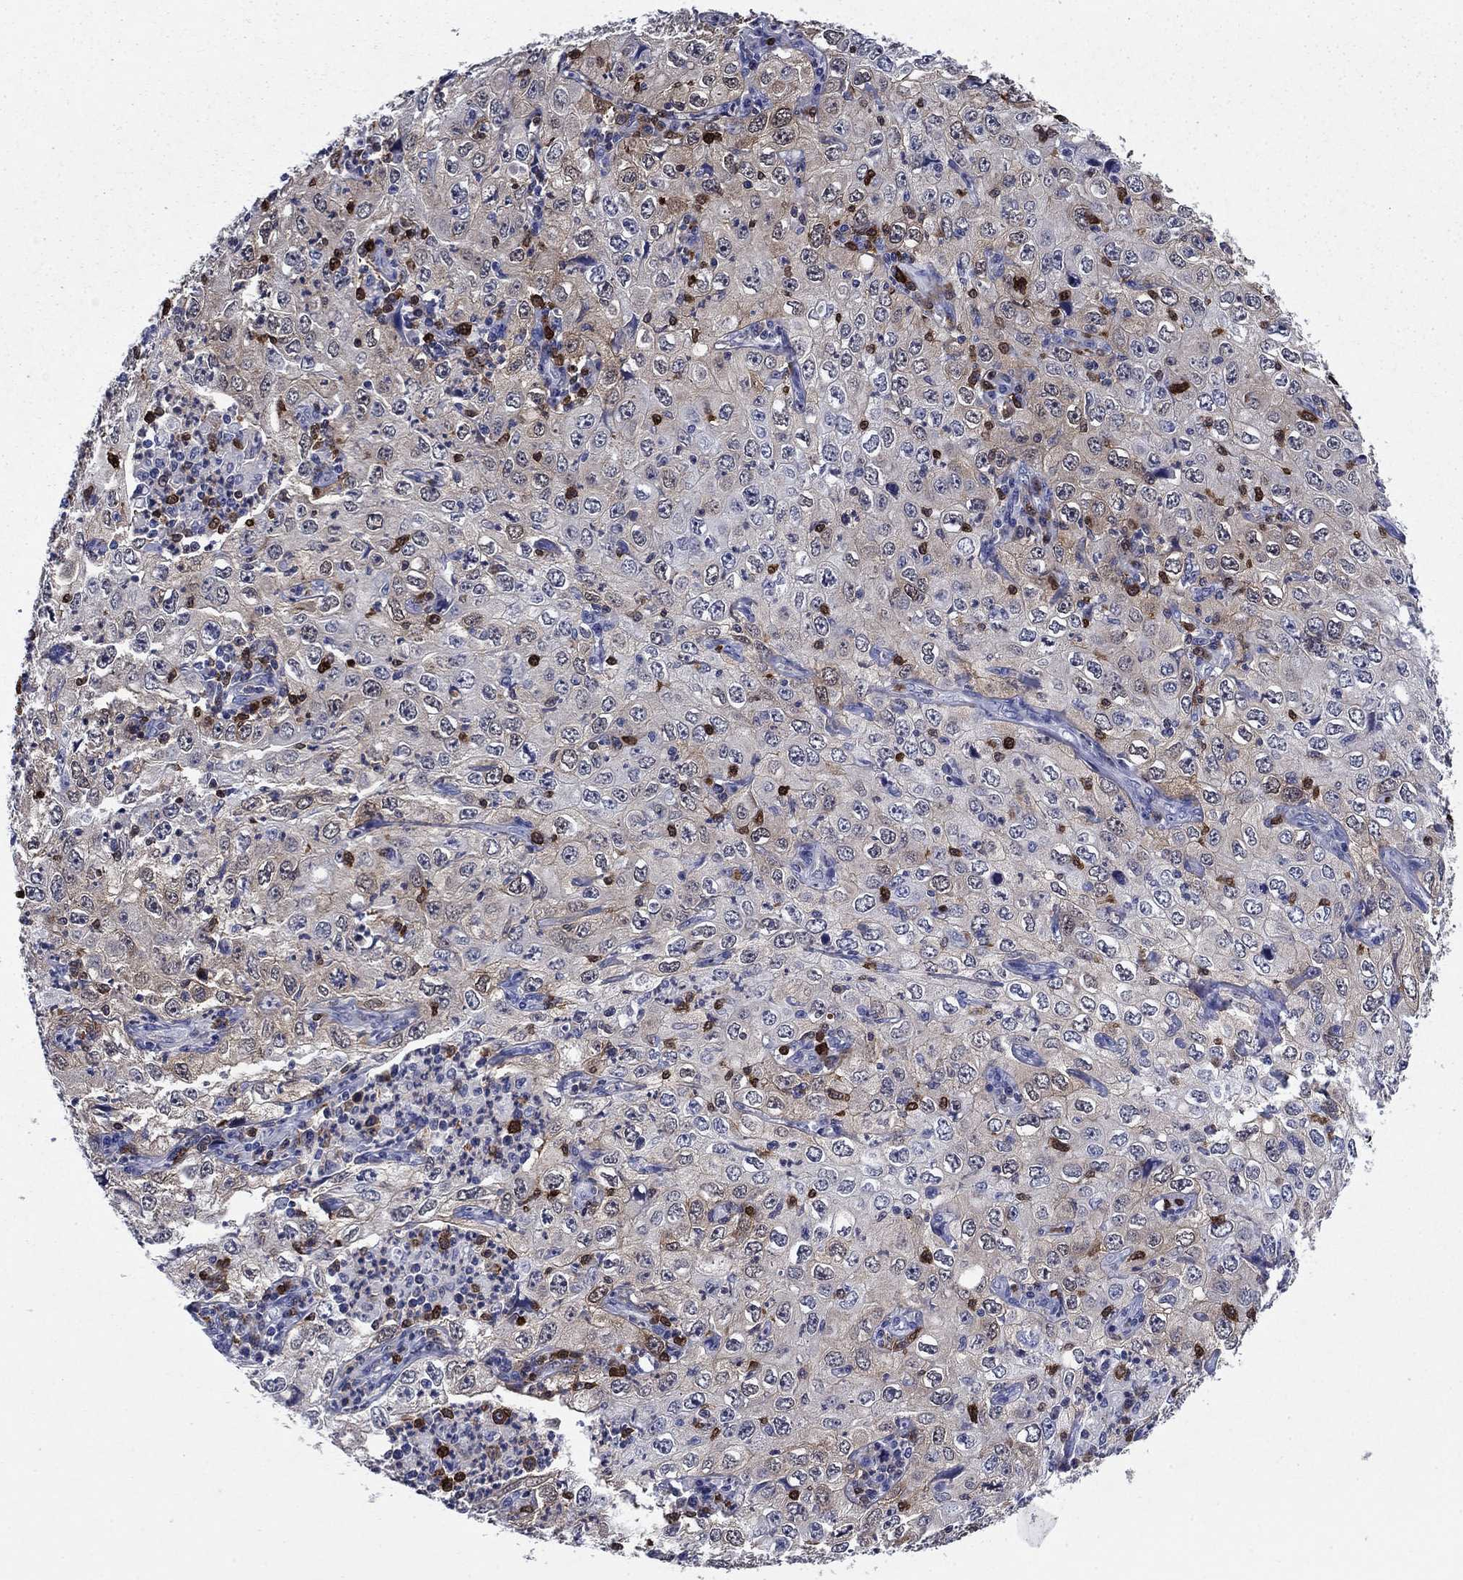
{"staining": {"intensity": "negative", "quantity": "none", "location": "none"}, "tissue": "cervical cancer", "cell_type": "Tumor cells", "image_type": "cancer", "snomed": [{"axis": "morphology", "description": "Squamous cell carcinoma, NOS"}, {"axis": "topography", "description": "Cervix"}], "caption": "Immunohistochemical staining of human cervical cancer shows no significant expression in tumor cells.", "gene": "STMN1", "patient": {"sex": "female", "age": 24}}